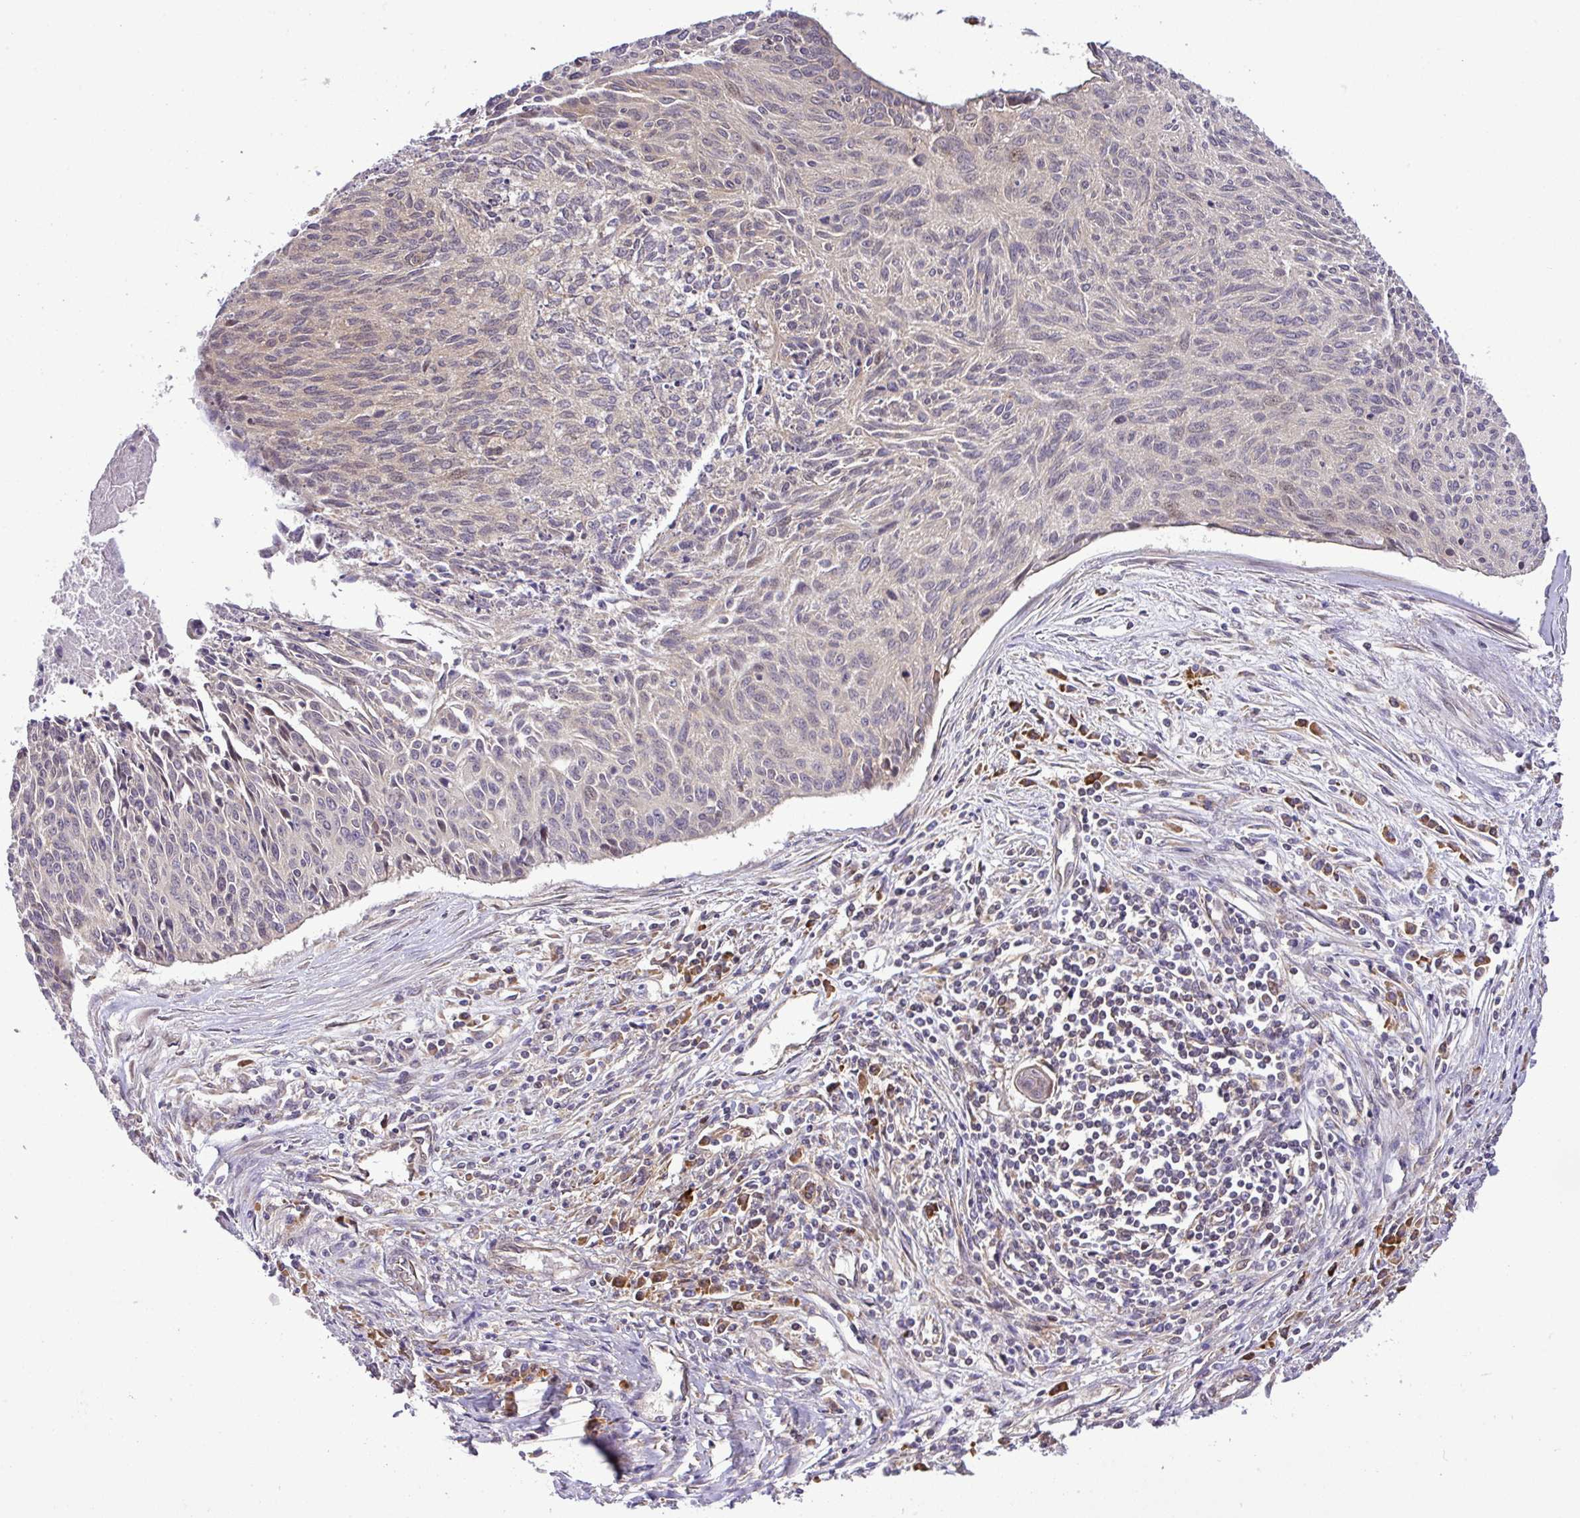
{"staining": {"intensity": "negative", "quantity": "none", "location": "none"}, "tissue": "cervical cancer", "cell_type": "Tumor cells", "image_type": "cancer", "snomed": [{"axis": "morphology", "description": "Squamous cell carcinoma, NOS"}, {"axis": "topography", "description": "Cervix"}], "caption": "The micrograph displays no significant positivity in tumor cells of cervical cancer (squamous cell carcinoma).", "gene": "DLGAP4", "patient": {"sex": "female", "age": 55}}